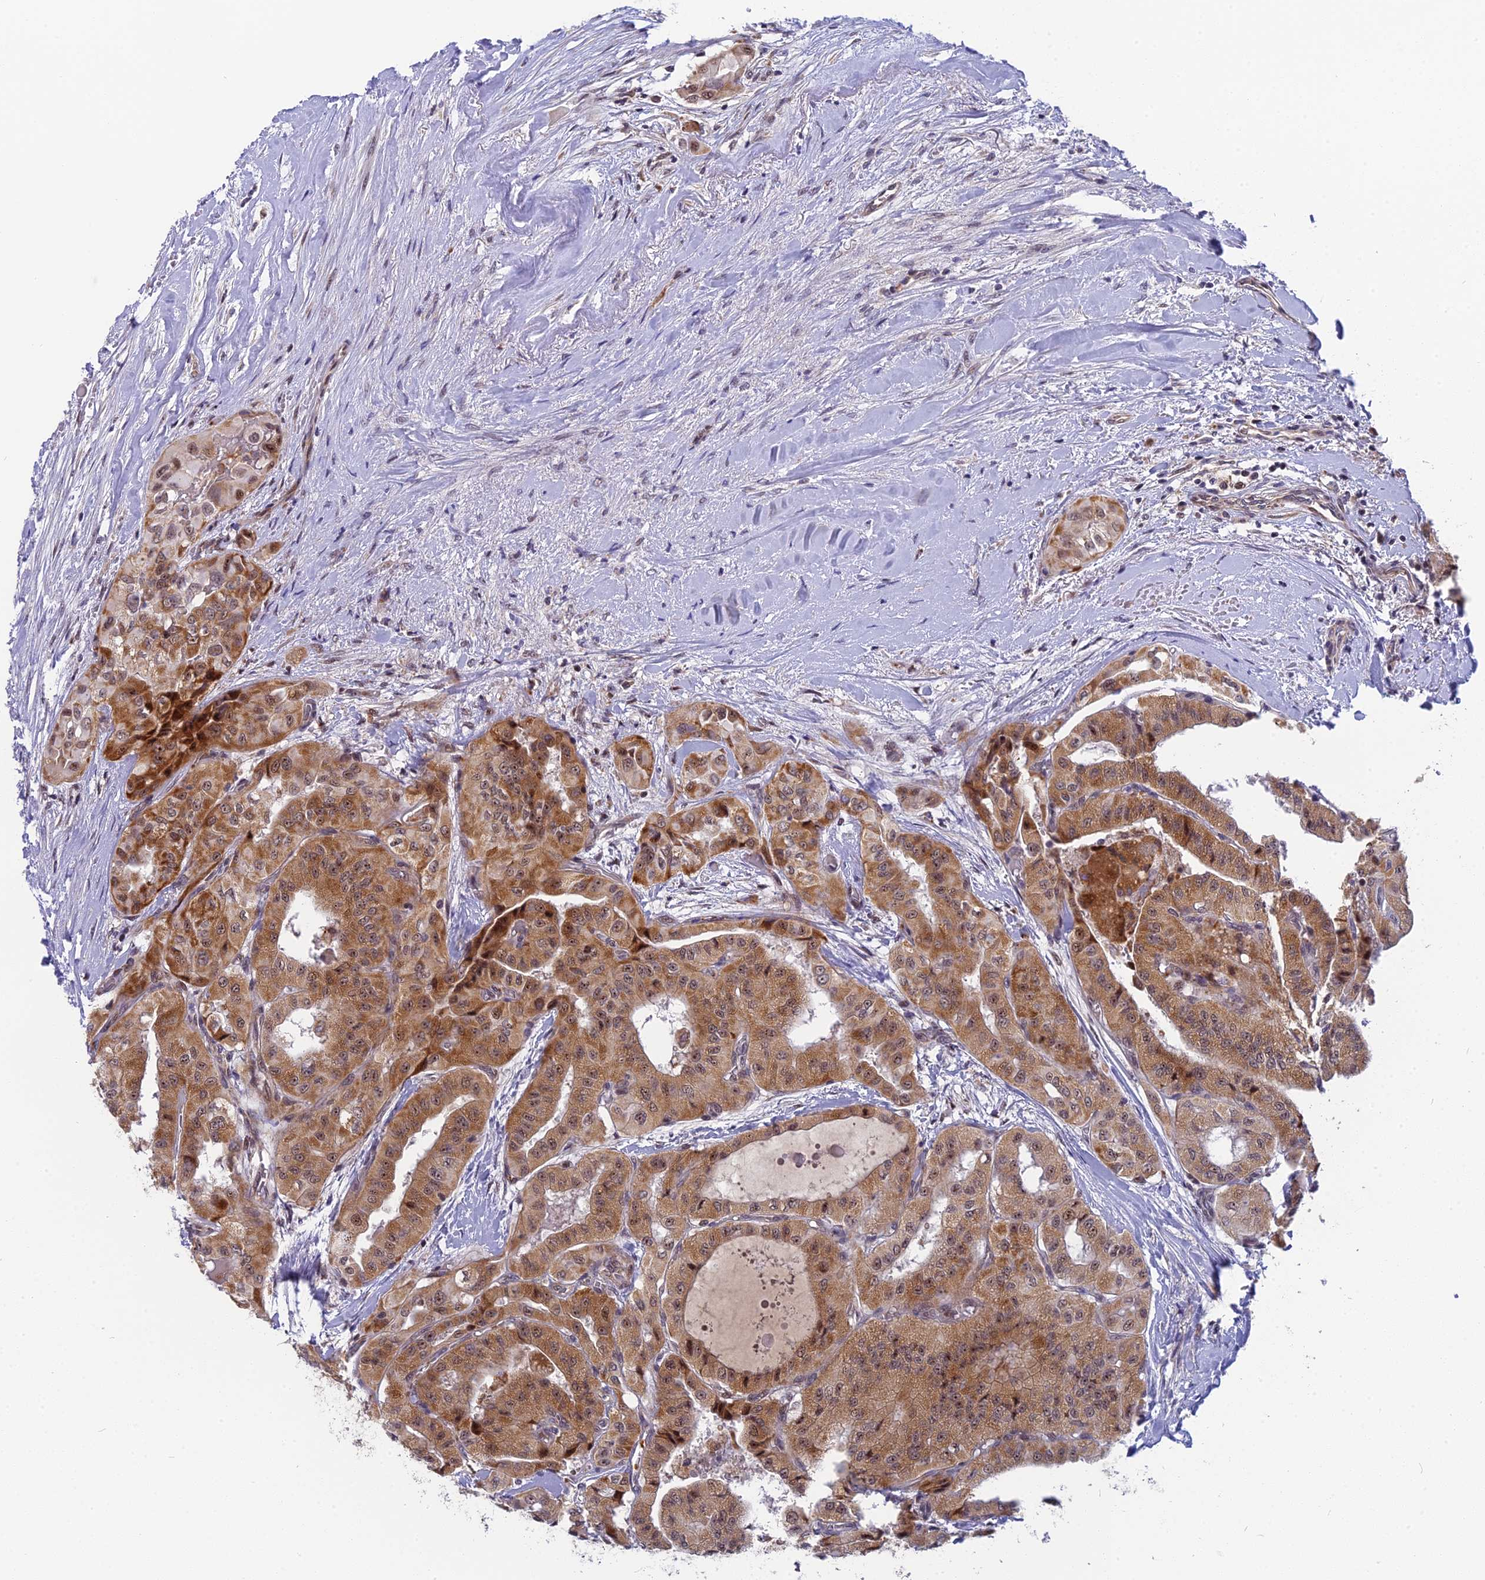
{"staining": {"intensity": "moderate", "quantity": ">75%", "location": "cytoplasmic/membranous,nuclear"}, "tissue": "thyroid cancer", "cell_type": "Tumor cells", "image_type": "cancer", "snomed": [{"axis": "morphology", "description": "Papillary adenocarcinoma, NOS"}, {"axis": "topography", "description": "Thyroid gland"}], "caption": "Protein expression analysis of thyroid papillary adenocarcinoma demonstrates moderate cytoplasmic/membranous and nuclear positivity in approximately >75% of tumor cells.", "gene": "CMC1", "patient": {"sex": "female", "age": 59}}